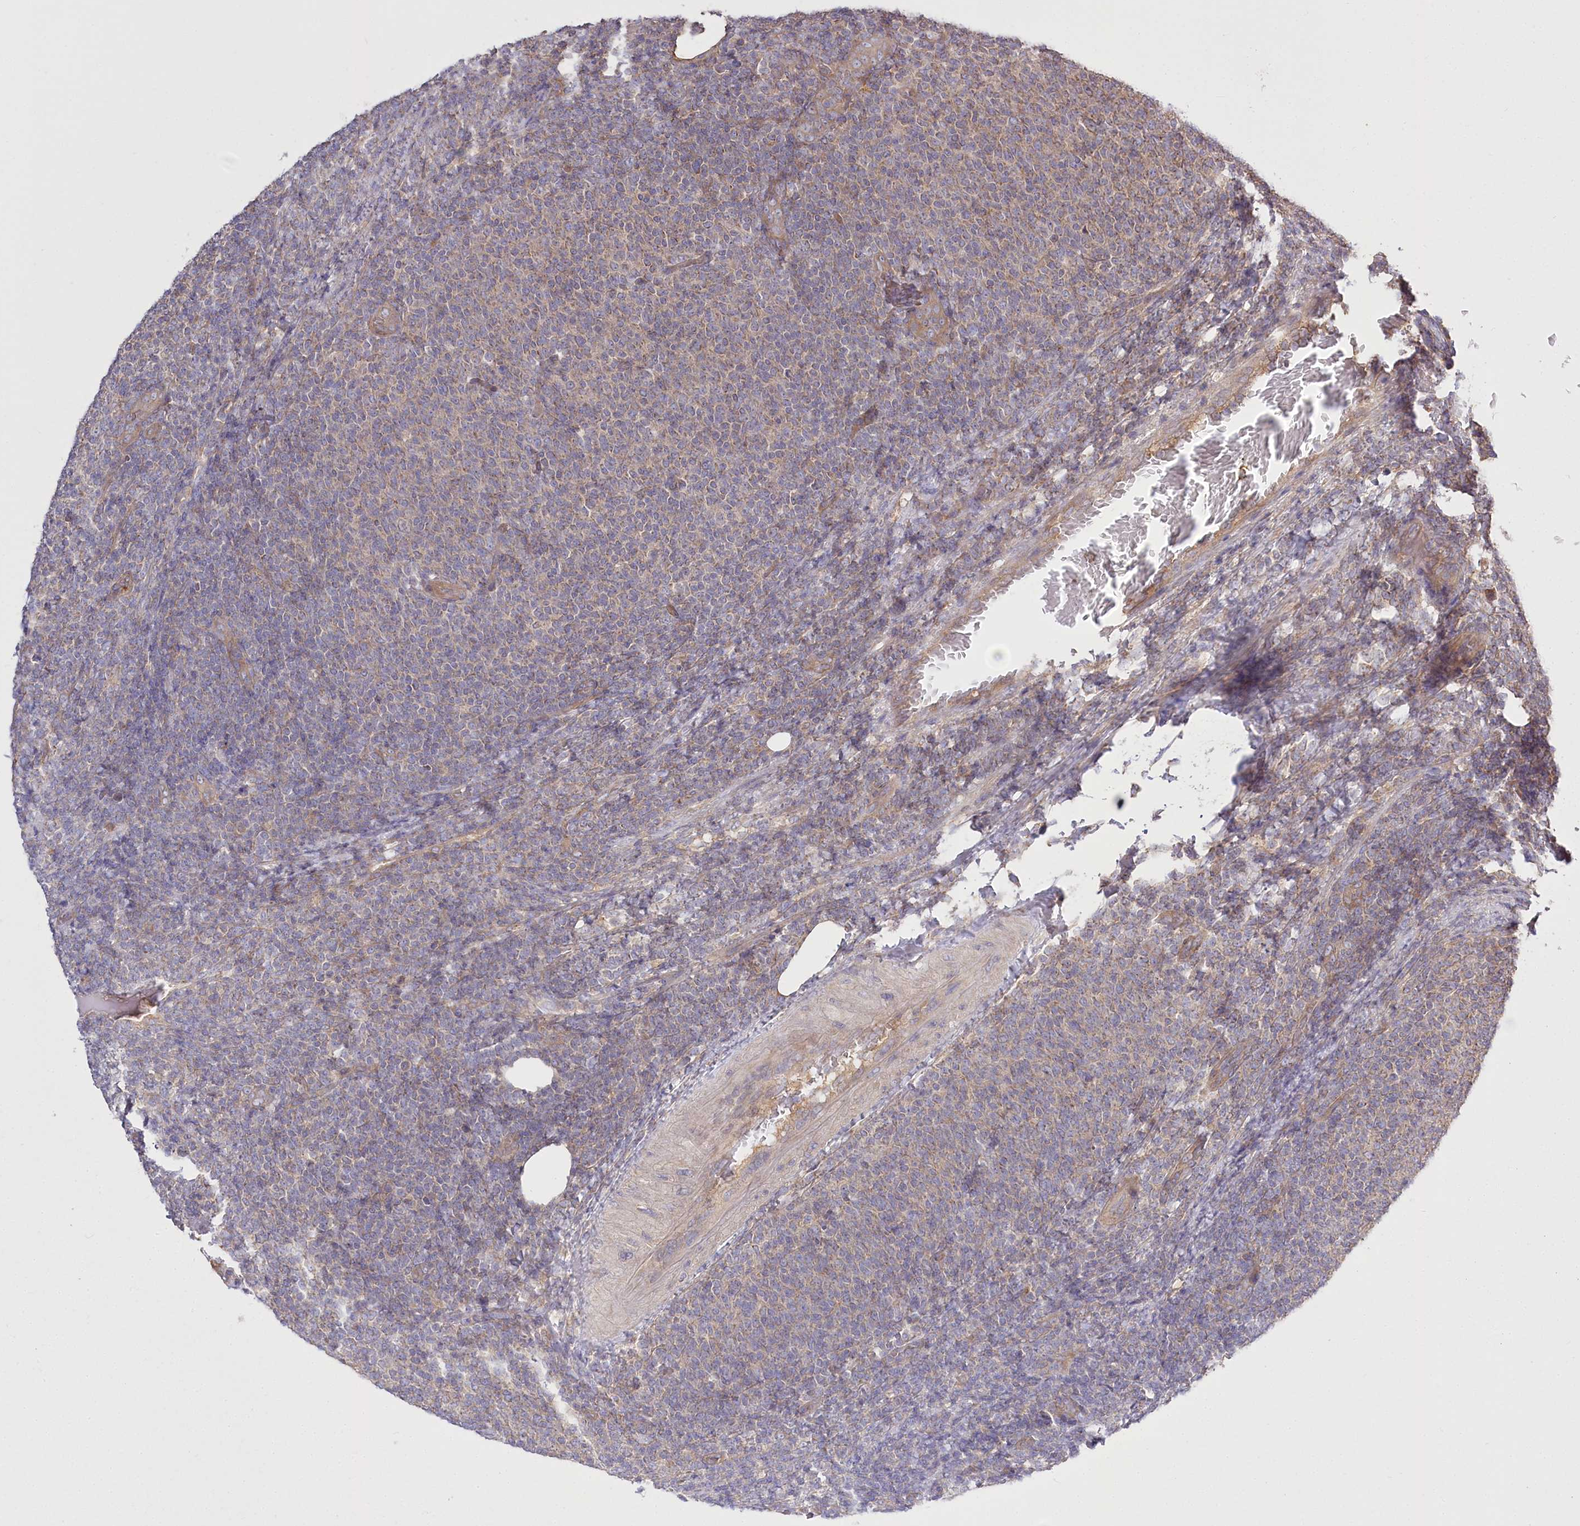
{"staining": {"intensity": "weak", "quantity": "25%-75%", "location": "cytoplasmic/membranous"}, "tissue": "lymphoma", "cell_type": "Tumor cells", "image_type": "cancer", "snomed": [{"axis": "morphology", "description": "Malignant lymphoma, non-Hodgkin's type, Low grade"}, {"axis": "topography", "description": "Lymph node"}], "caption": "Tumor cells show low levels of weak cytoplasmic/membranous positivity in about 25%-75% of cells in low-grade malignant lymphoma, non-Hodgkin's type.", "gene": "PRSS53", "patient": {"sex": "male", "age": 66}}